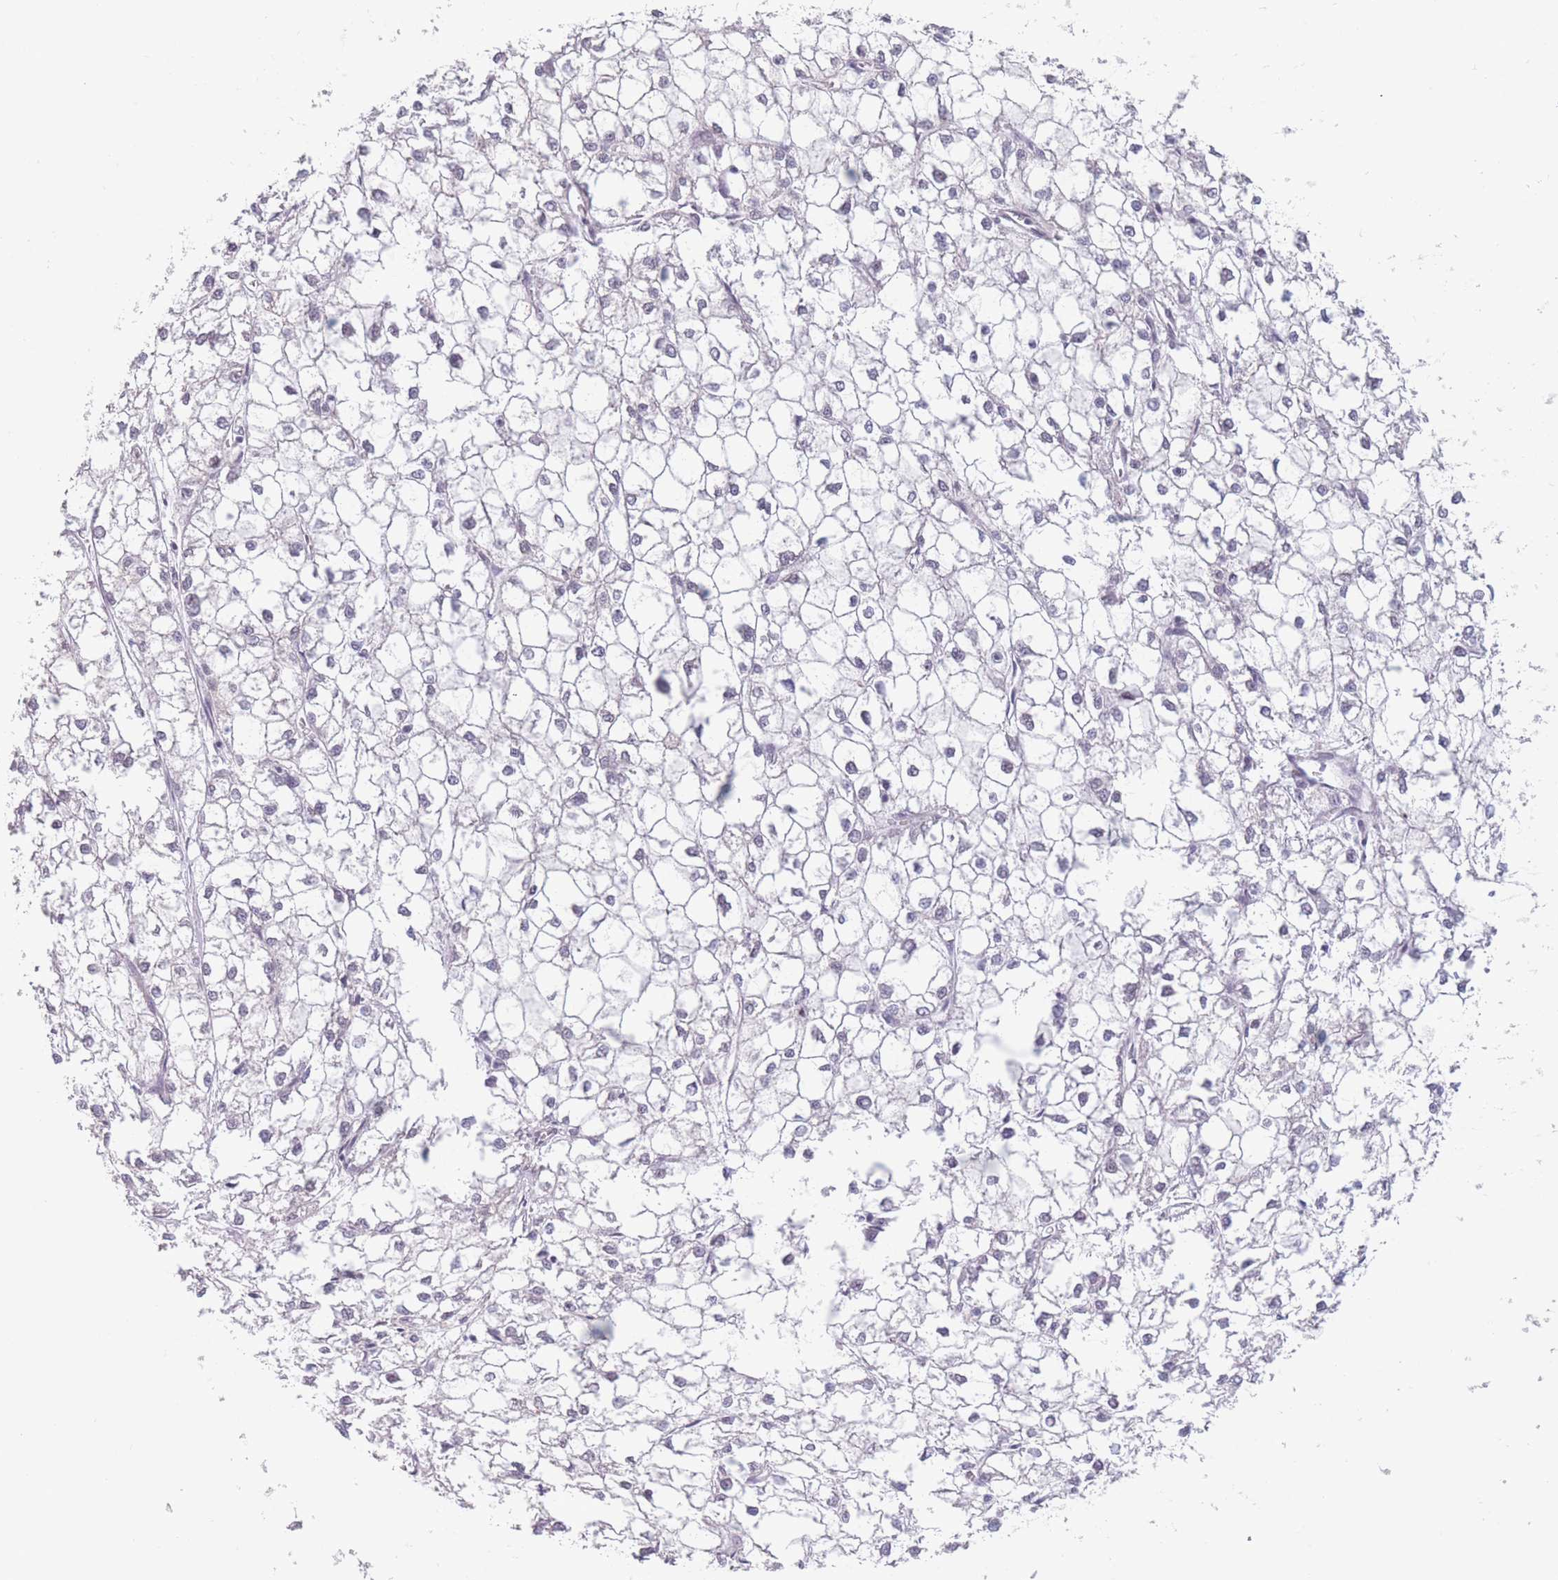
{"staining": {"intensity": "negative", "quantity": "none", "location": "none"}, "tissue": "liver cancer", "cell_type": "Tumor cells", "image_type": "cancer", "snomed": [{"axis": "morphology", "description": "Carcinoma, Hepatocellular, NOS"}, {"axis": "topography", "description": "Liver"}], "caption": "Immunohistochemistry photomicrograph of liver cancer stained for a protein (brown), which displays no expression in tumor cells. (Stains: DAB (3,3'-diaminobenzidine) IHC with hematoxylin counter stain, Microscopy: brightfield microscopy at high magnification).", "gene": "PODXL", "patient": {"sex": "female", "age": 43}}